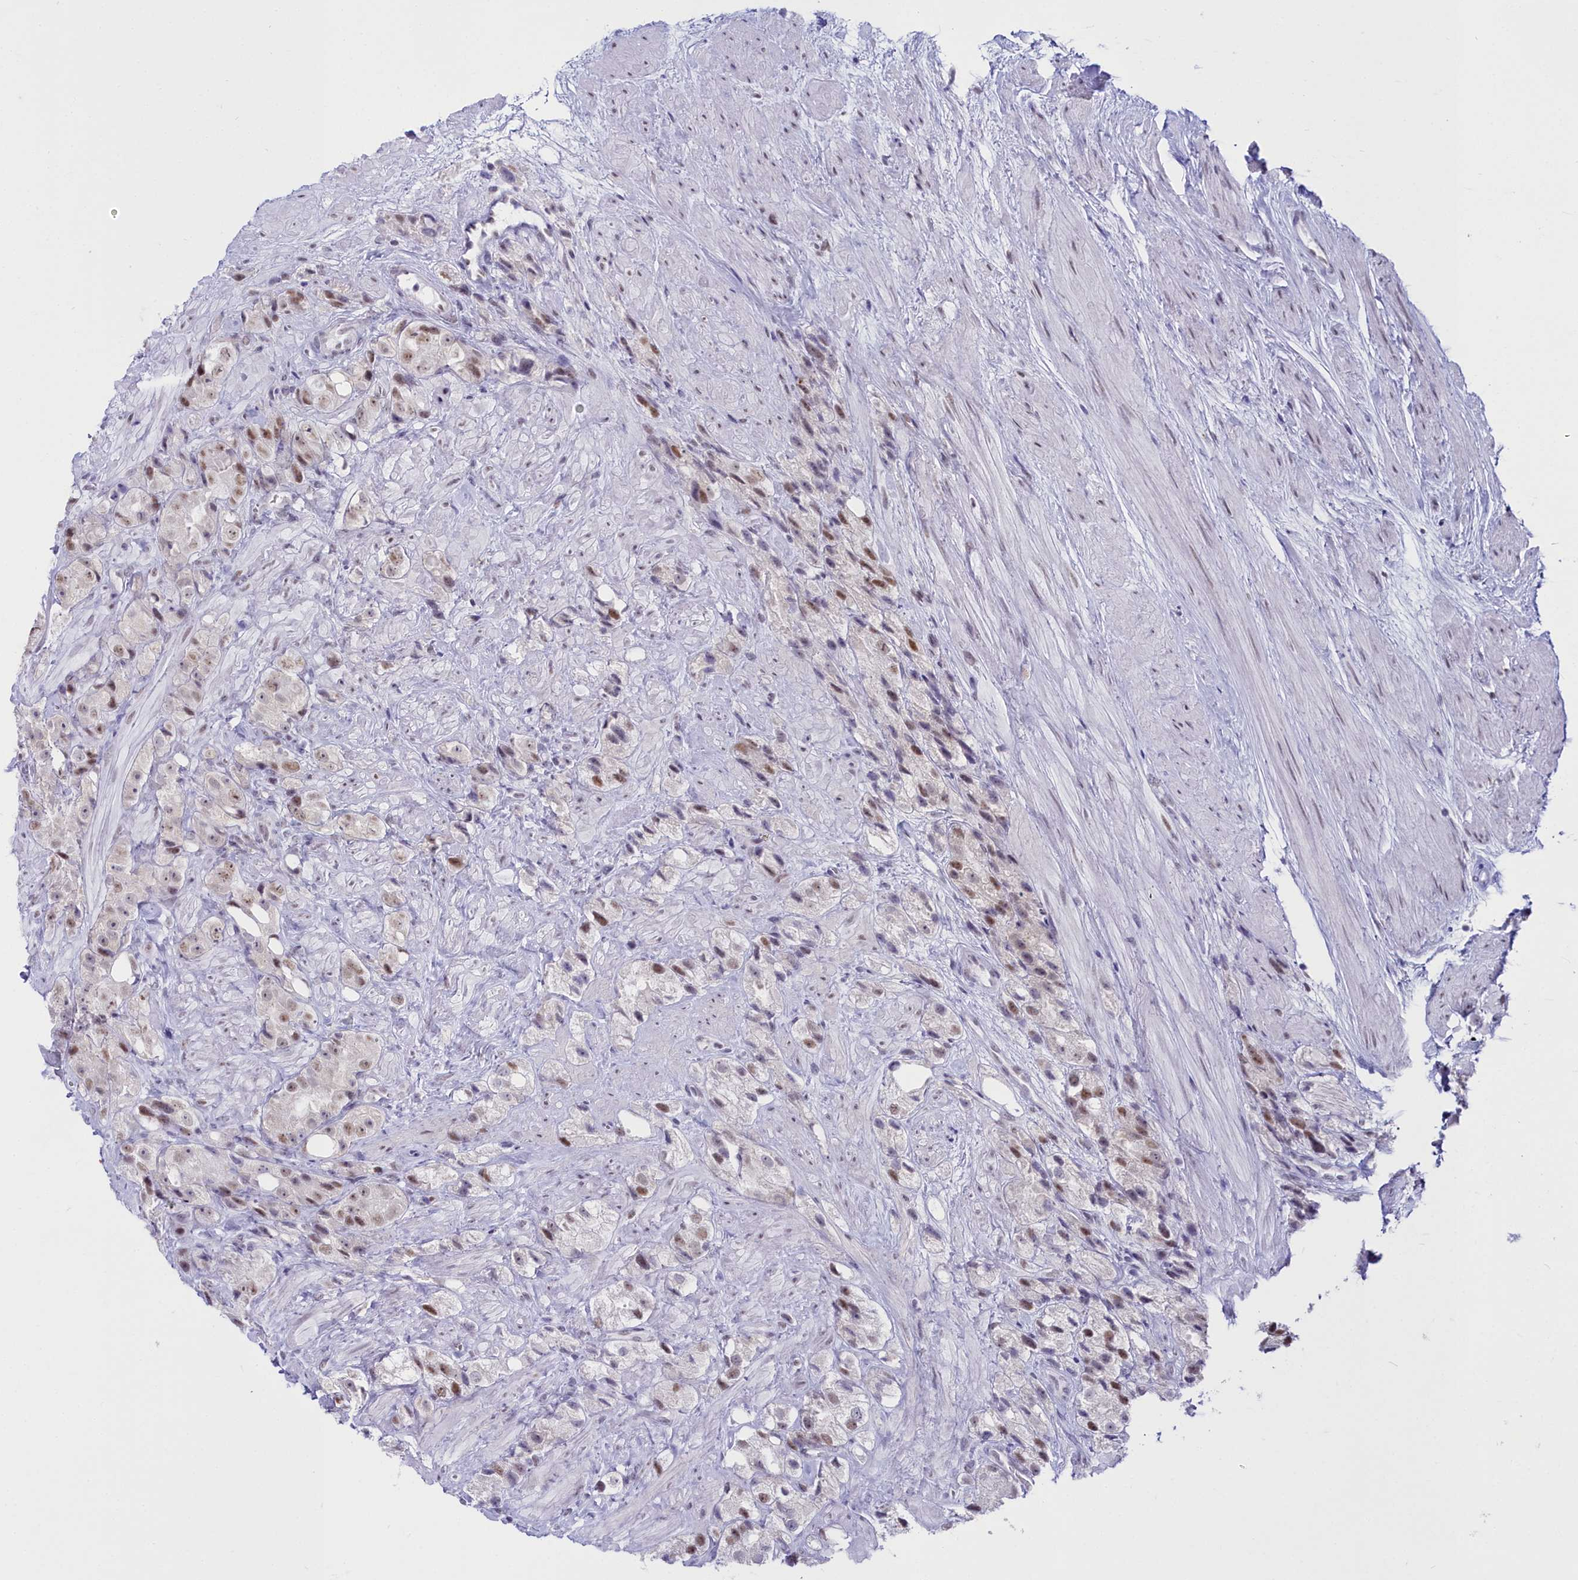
{"staining": {"intensity": "moderate", "quantity": "25%-75%", "location": "nuclear"}, "tissue": "prostate cancer", "cell_type": "Tumor cells", "image_type": "cancer", "snomed": [{"axis": "morphology", "description": "Adenocarcinoma, NOS"}, {"axis": "topography", "description": "Prostate"}], "caption": "Approximately 25%-75% of tumor cells in human prostate cancer (adenocarcinoma) exhibit moderate nuclear protein staining as visualized by brown immunohistochemical staining.", "gene": "RBM12", "patient": {"sex": "male", "age": 79}}